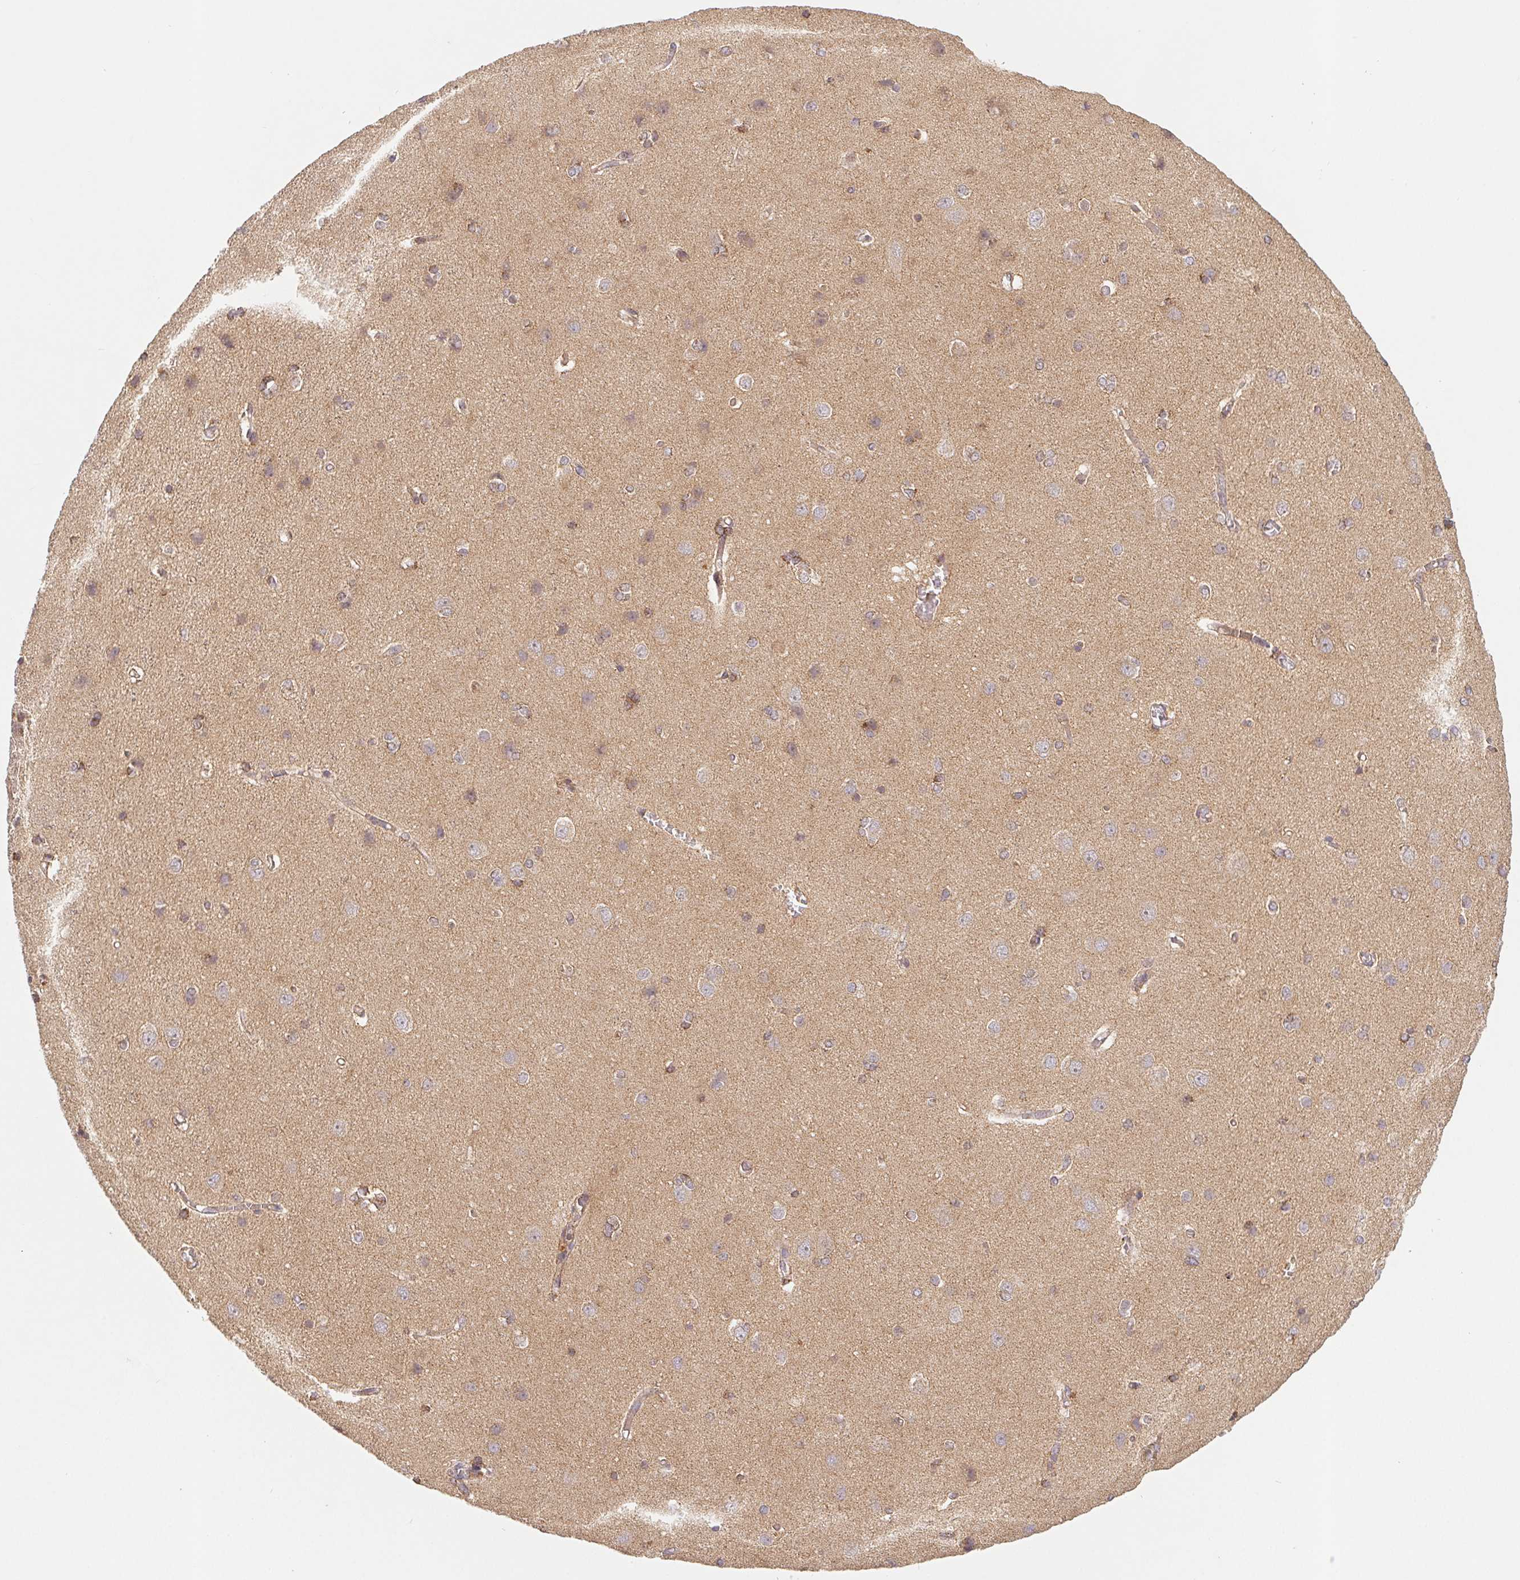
{"staining": {"intensity": "moderate", "quantity": "<25%", "location": "cytoplasmic/membranous"}, "tissue": "cerebral cortex", "cell_type": "Endothelial cells", "image_type": "normal", "snomed": [{"axis": "morphology", "description": "Normal tissue, NOS"}, {"axis": "topography", "description": "Cerebral cortex"}], "caption": "Immunohistochemistry (IHC) (DAB) staining of normal cerebral cortex displays moderate cytoplasmic/membranous protein expression in about <25% of endothelial cells.", "gene": "MTHFD1L", "patient": {"sex": "male", "age": 37}}